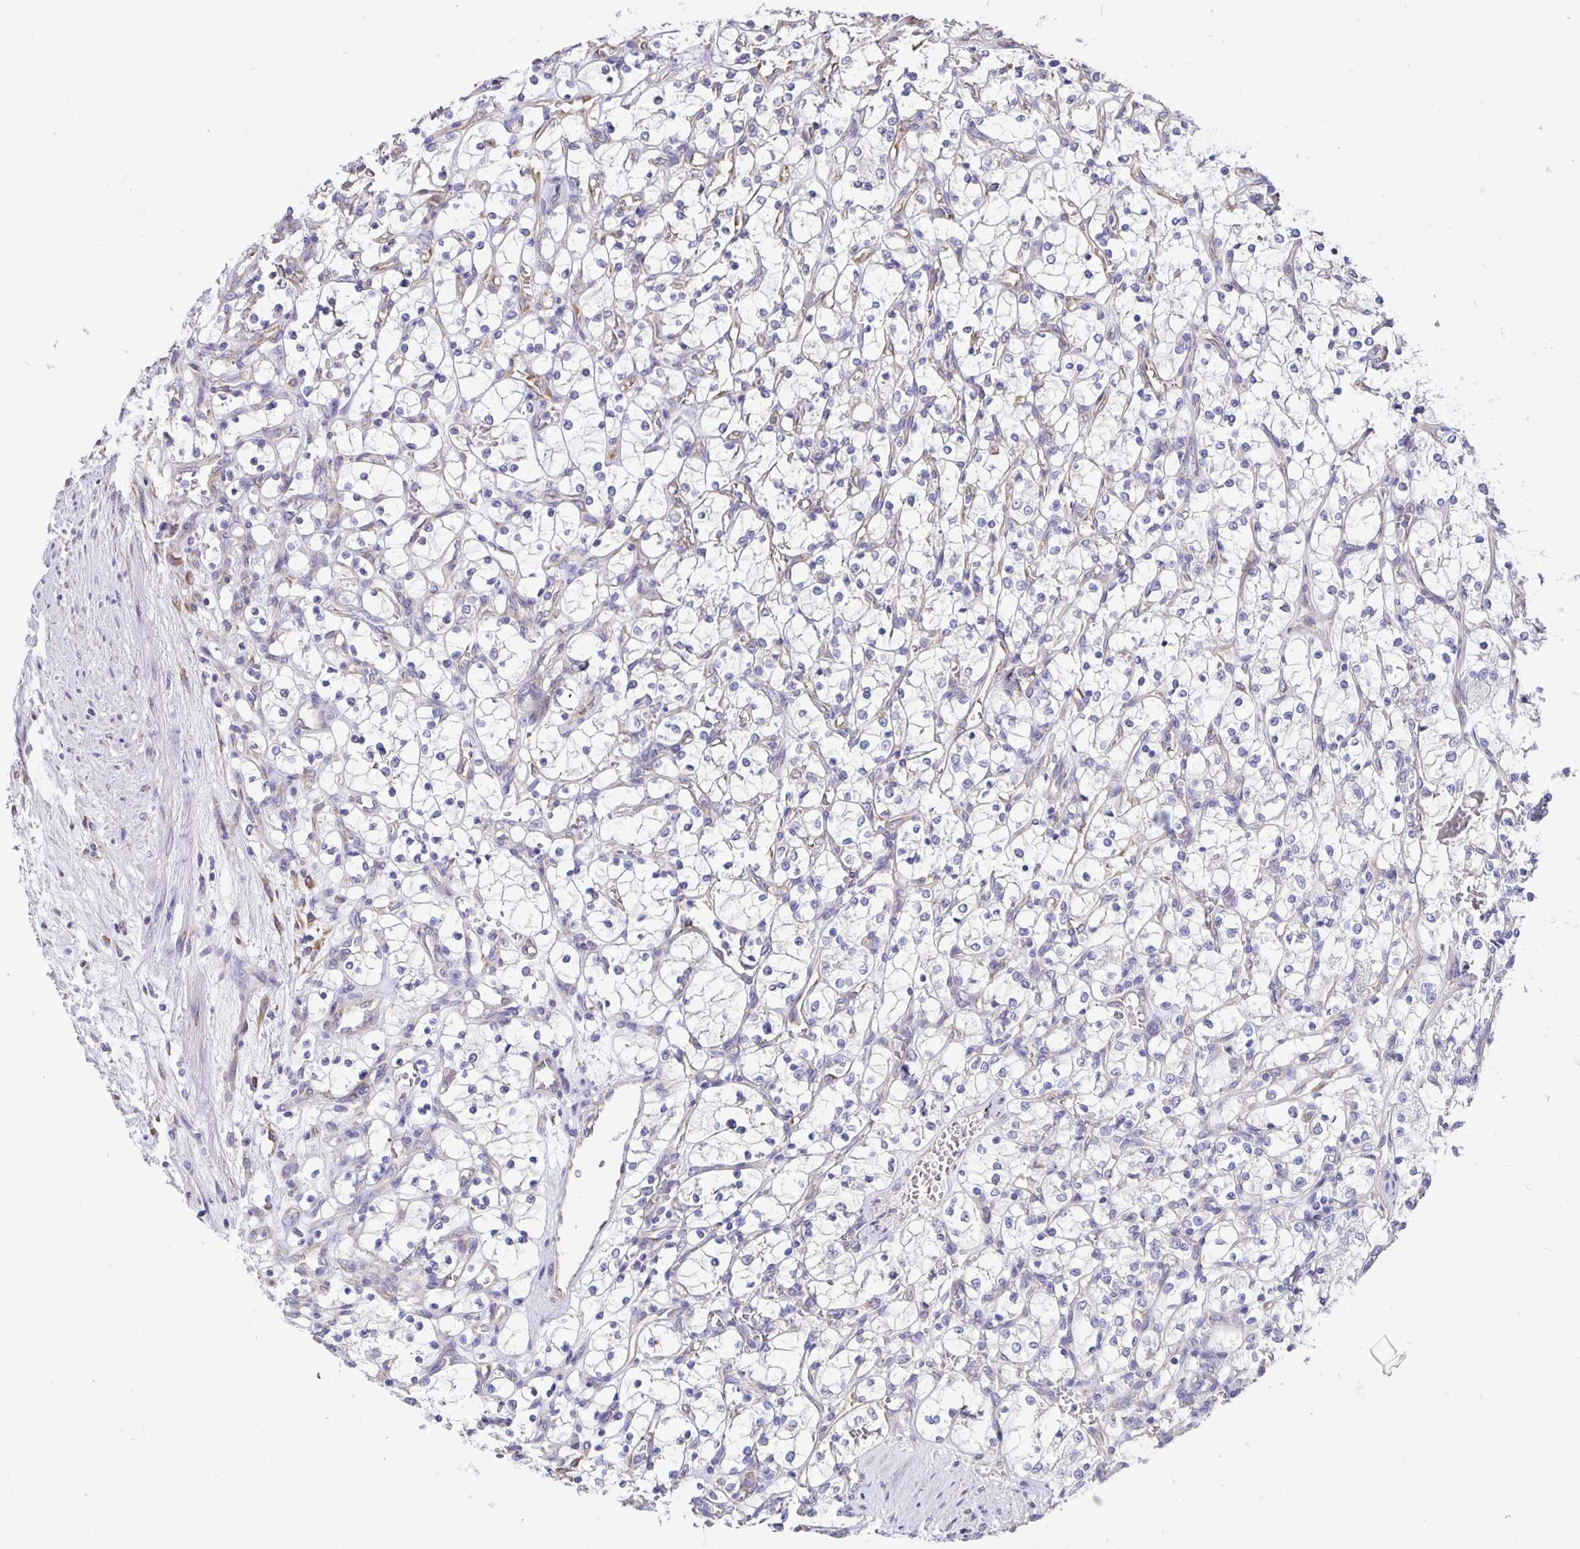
{"staining": {"intensity": "negative", "quantity": "none", "location": "none"}, "tissue": "renal cancer", "cell_type": "Tumor cells", "image_type": "cancer", "snomed": [{"axis": "morphology", "description": "Adenocarcinoma, NOS"}, {"axis": "topography", "description": "Kidney"}], "caption": "This is a micrograph of IHC staining of adenocarcinoma (renal), which shows no expression in tumor cells.", "gene": "DNAI2", "patient": {"sex": "female", "age": 69}}